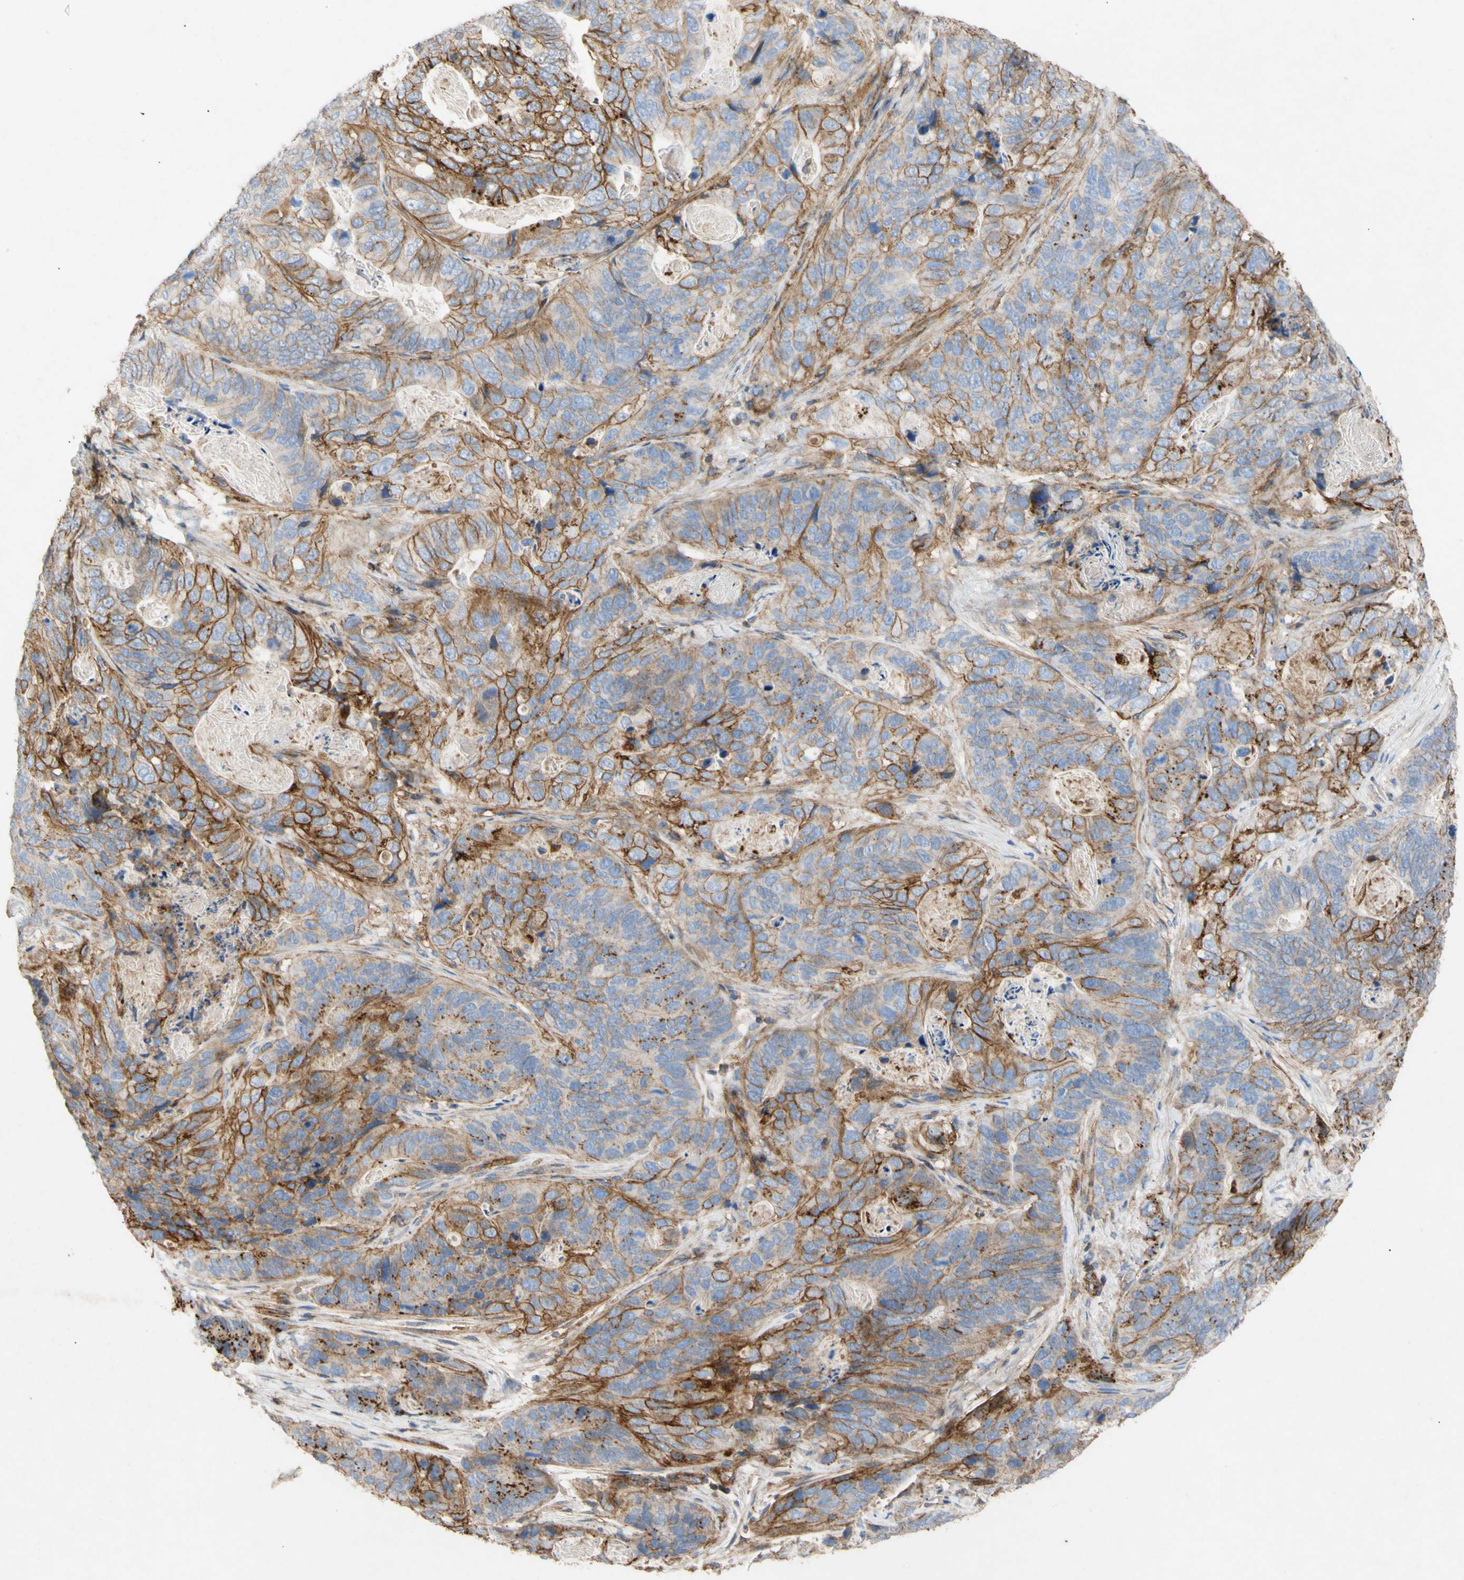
{"staining": {"intensity": "strong", "quantity": "25%-75%", "location": "cytoplasmic/membranous"}, "tissue": "stomach cancer", "cell_type": "Tumor cells", "image_type": "cancer", "snomed": [{"axis": "morphology", "description": "Adenocarcinoma, NOS"}, {"axis": "topography", "description": "Stomach"}], "caption": "High-power microscopy captured an IHC micrograph of adenocarcinoma (stomach), revealing strong cytoplasmic/membranous expression in approximately 25%-75% of tumor cells.", "gene": "ATP2A3", "patient": {"sex": "female", "age": 89}}